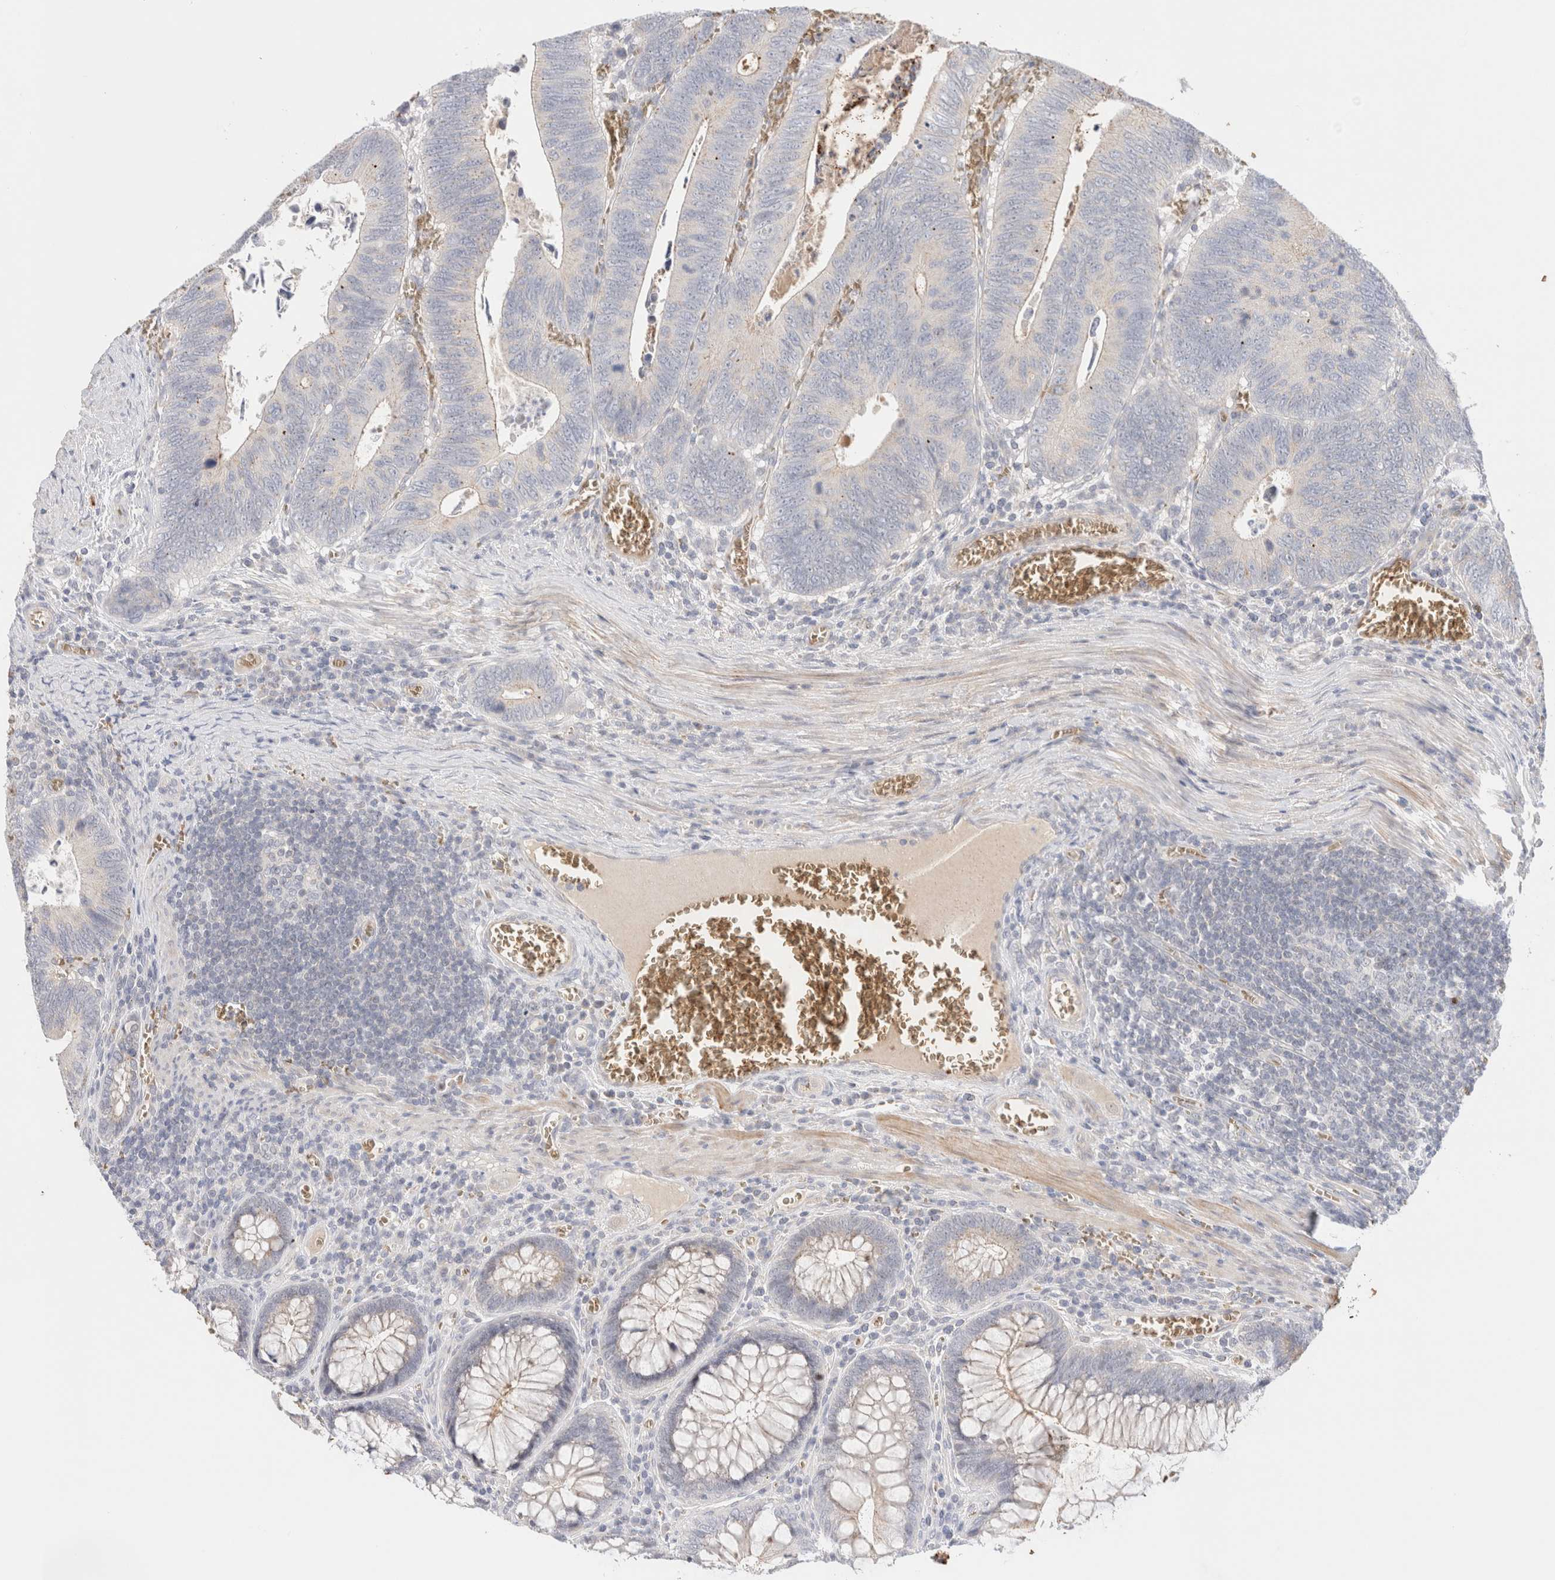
{"staining": {"intensity": "moderate", "quantity": "<25%", "location": "cytoplasmic/membranous"}, "tissue": "colorectal cancer", "cell_type": "Tumor cells", "image_type": "cancer", "snomed": [{"axis": "morphology", "description": "Inflammation, NOS"}, {"axis": "morphology", "description": "Adenocarcinoma, NOS"}, {"axis": "topography", "description": "Colon"}], "caption": "Colorectal cancer was stained to show a protein in brown. There is low levels of moderate cytoplasmic/membranous positivity in about <25% of tumor cells.", "gene": "MST1", "patient": {"sex": "male", "age": 72}}